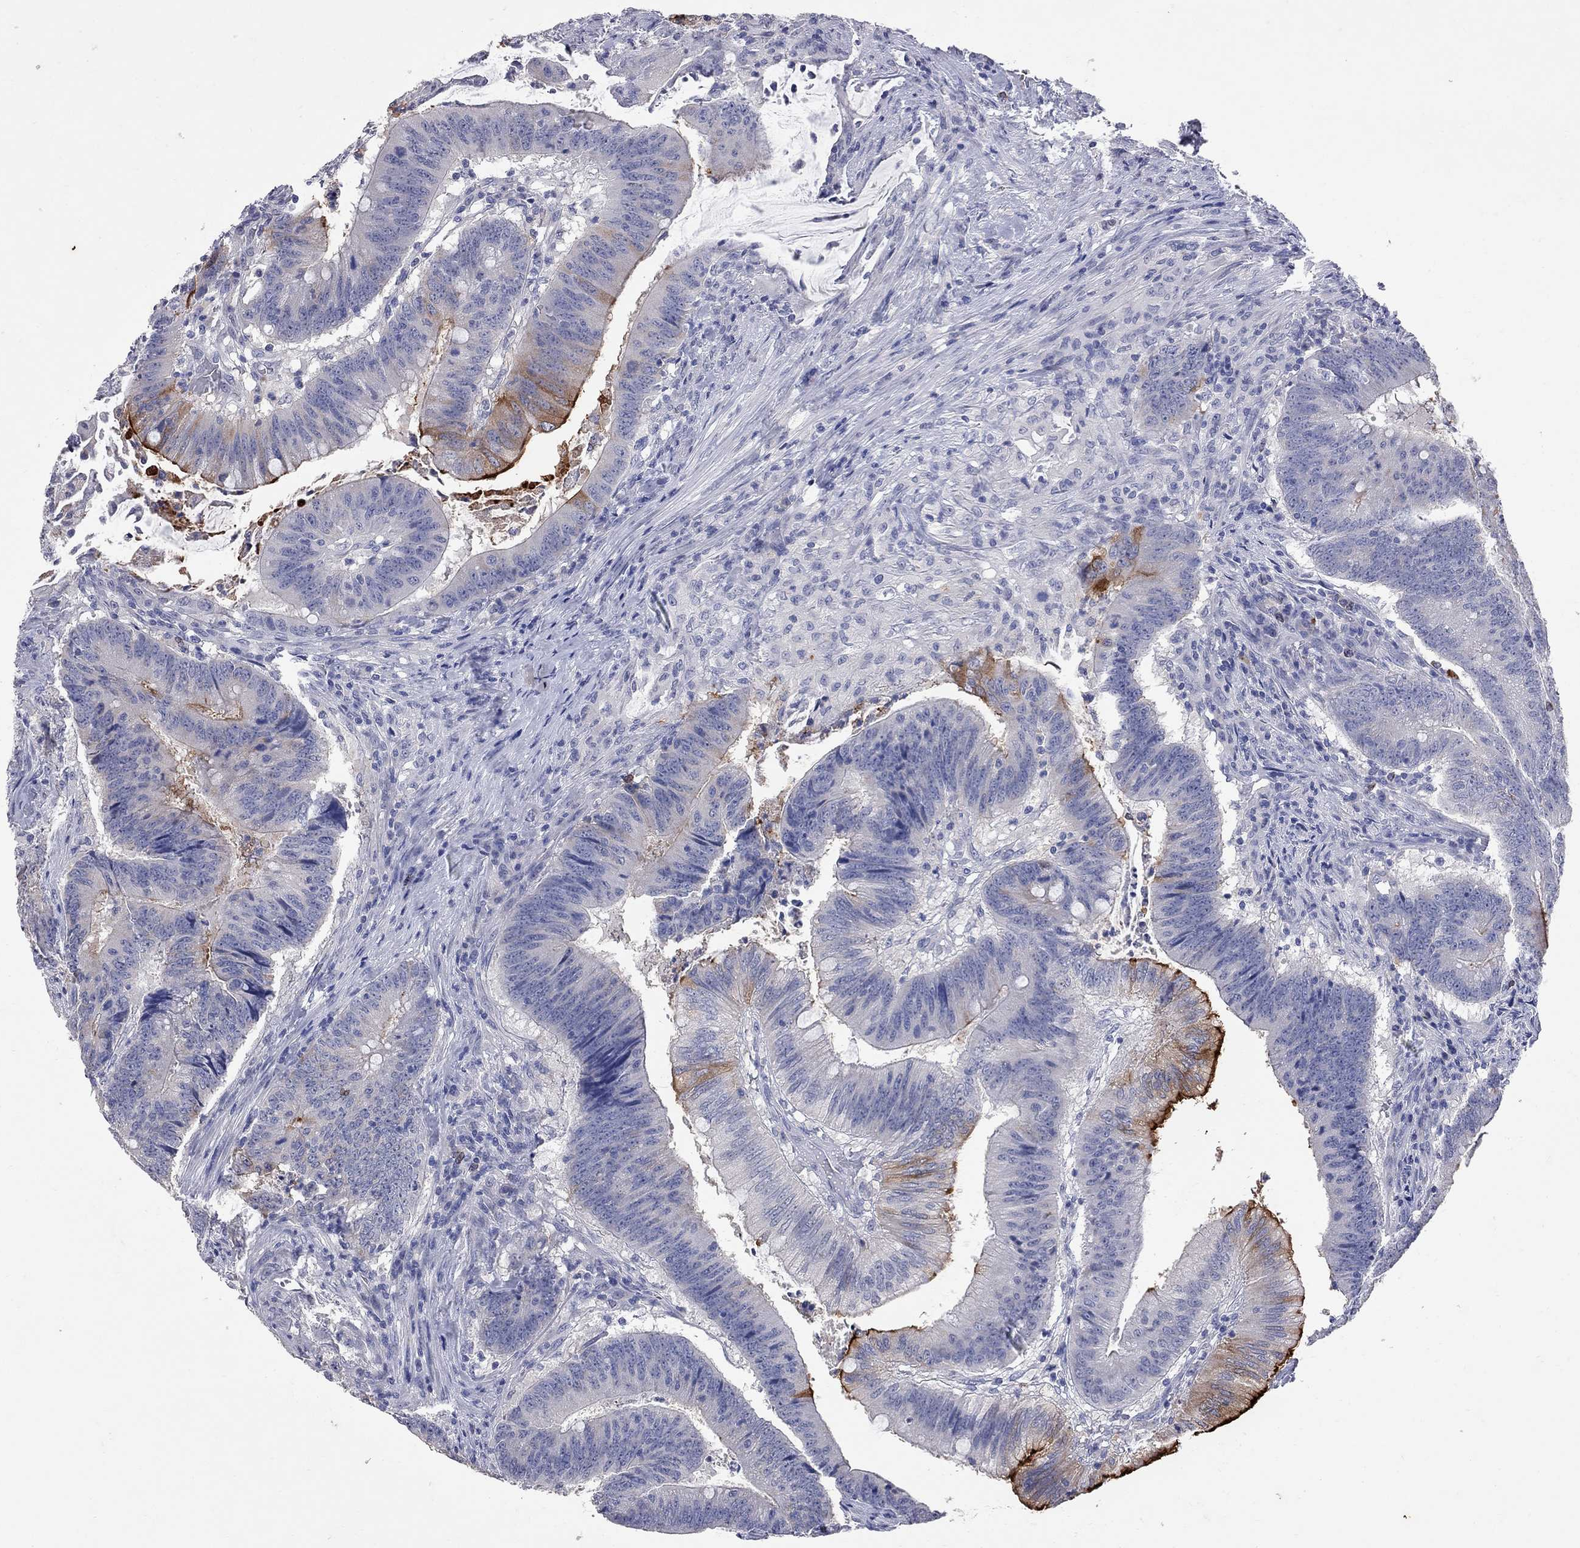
{"staining": {"intensity": "strong", "quantity": "<25%", "location": "cytoplasmic/membranous"}, "tissue": "colorectal cancer", "cell_type": "Tumor cells", "image_type": "cancer", "snomed": [{"axis": "morphology", "description": "Adenocarcinoma, NOS"}, {"axis": "topography", "description": "Colon"}], "caption": "Colorectal adenocarcinoma was stained to show a protein in brown. There is medium levels of strong cytoplasmic/membranous positivity in about <25% of tumor cells. Immunohistochemistry (ihc) stains the protein in brown and the nuclei are stained blue.", "gene": "NOS2", "patient": {"sex": "female", "age": 87}}